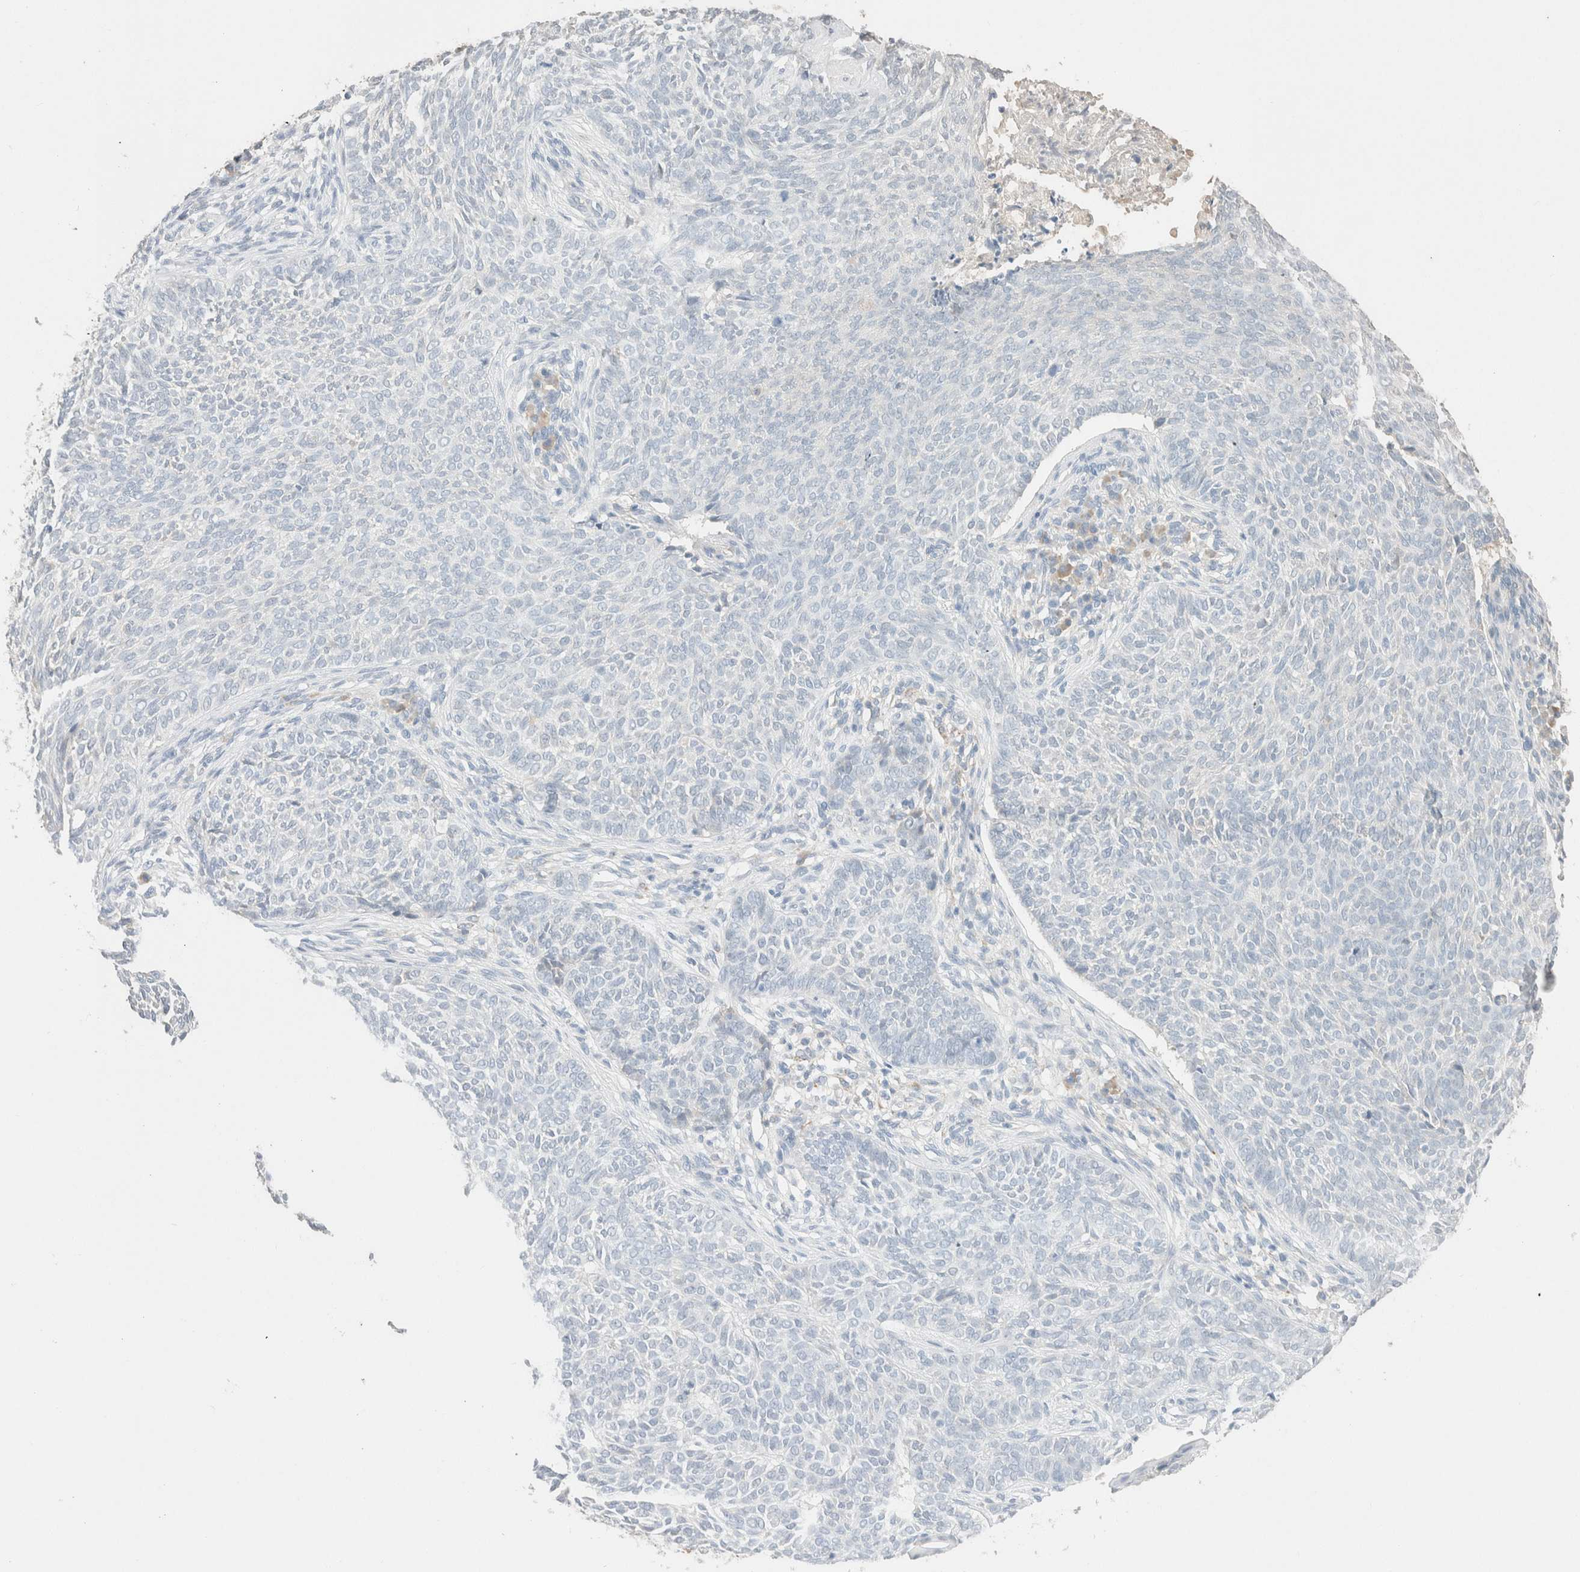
{"staining": {"intensity": "negative", "quantity": "none", "location": "none"}, "tissue": "skin cancer", "cell_type": "Tumor cells", "image_type": "cancer", "snomed": [{"axis": "morphology", "description": "Basal cell carcinoma"}, {"axis": "topography", "description": "Skin"}], "caption": "Tumor cells show no significant positivity in skin cancer.", "gene": "CPA1", "patient": {"sex": "male", "age": 87}}